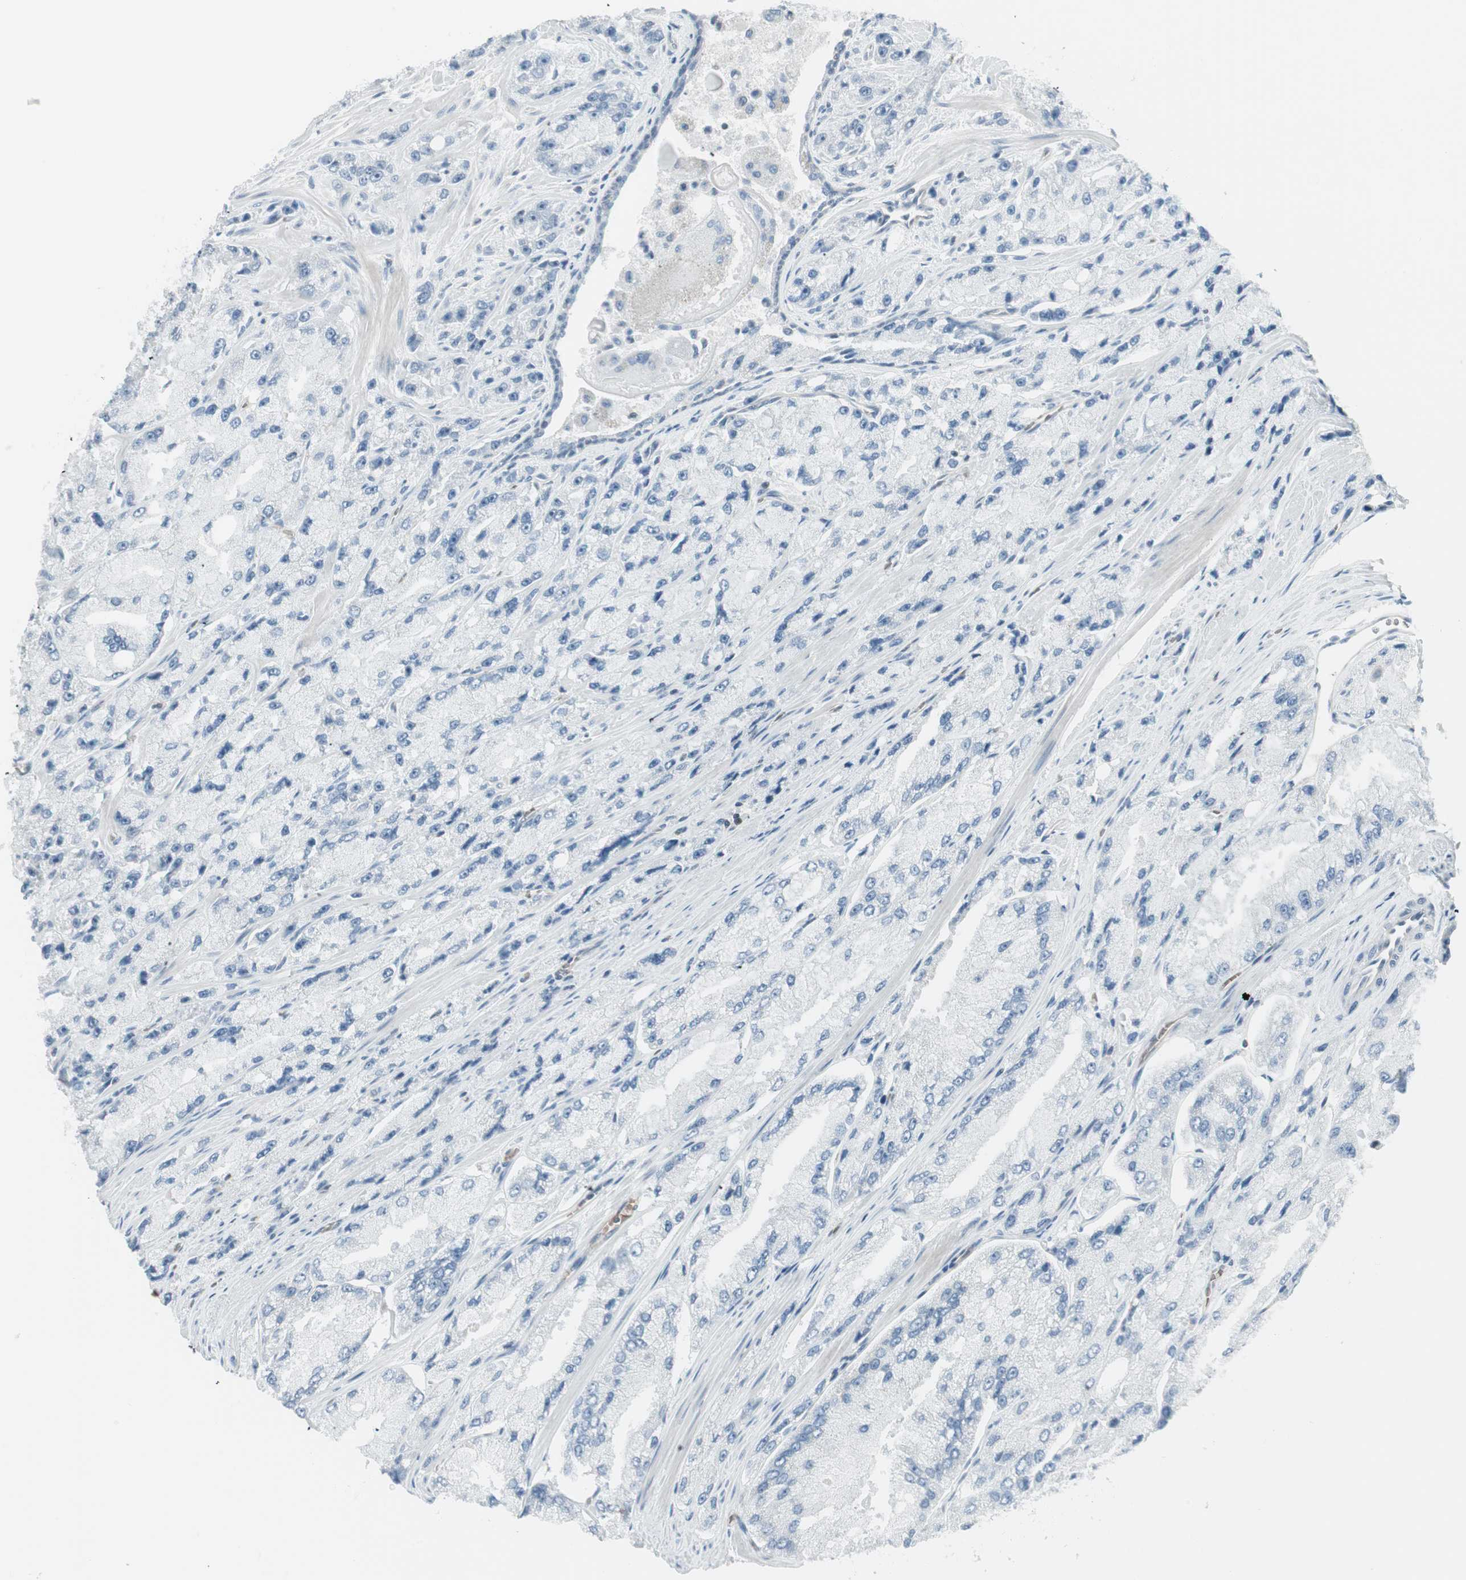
{"staining": {"intensity": "negative", "quantity": "none", "location": "none"}, "tissue": "prostate cancer", "cell_type": "Tumor cells", "image_type": "cancer", "snomed": [{"axis": "morphology", "description": "Adenocarcinoma, High grade"}, {"axis": "topography", "description": "Prostate"}], "caption": "Image shows no significant protein expression in tumor cells of prostate high-grade adenocarcinoma.", "gene": "MAP4K1", "patient": {"sex": "male", "age": 58}}